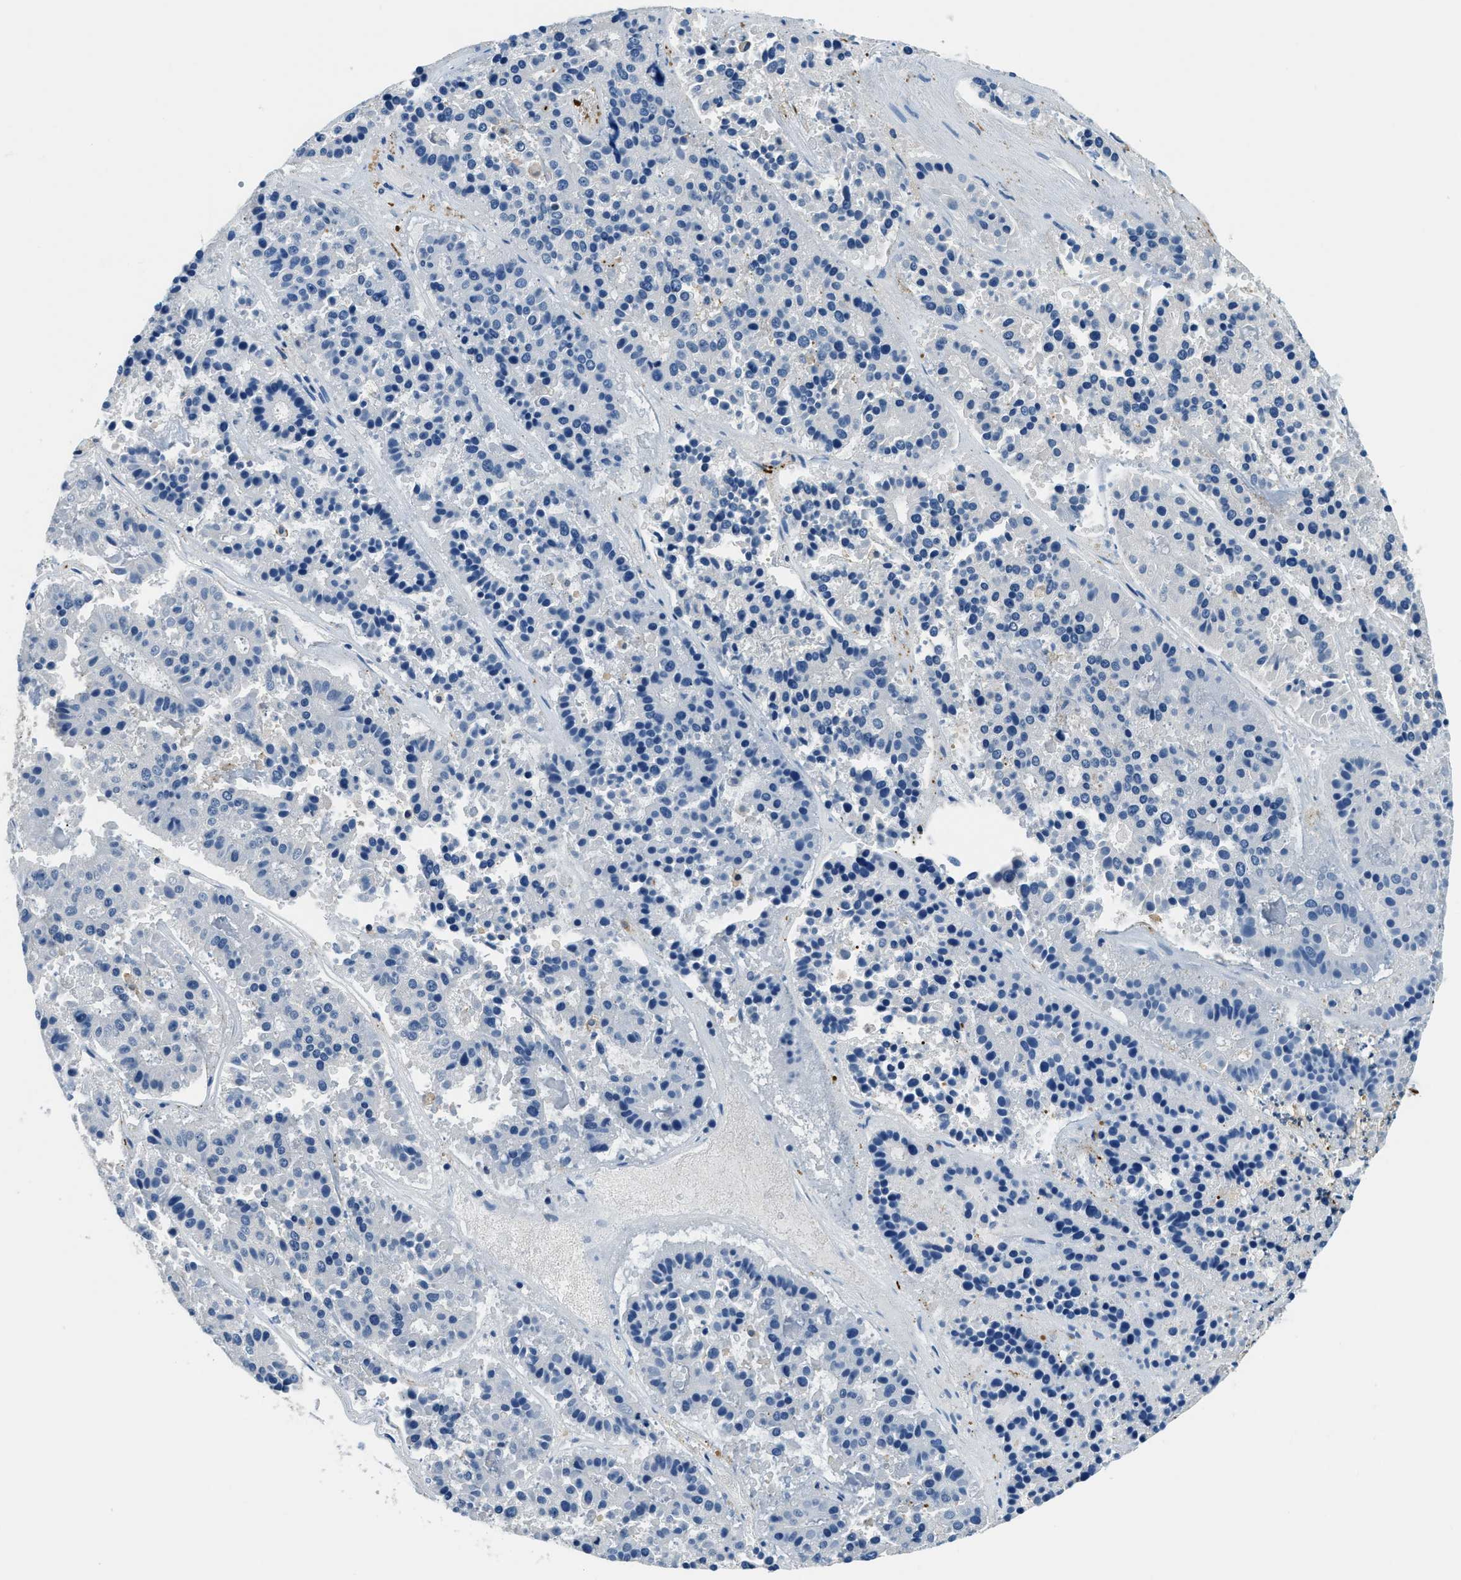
{"staining": {"intensity": "negative", "quantity": "none", "location": "none"}, "tissue": "pancreatic cancer", "cell_type": "Tumor cells", "image_type": "cancer", "snomed": [{"axis": "morphology", "description": "Adenocarcinoma, NOS"}, {"axis": "topography", "description": "Pancreas"}], "caption": "This is a image of immunohistochemistry (IHC) staining of pancreatic cancer, which shows no positivity in tumor cells.", "gene": "CAPG", "patient": {"sex": "male", "age": 50}}